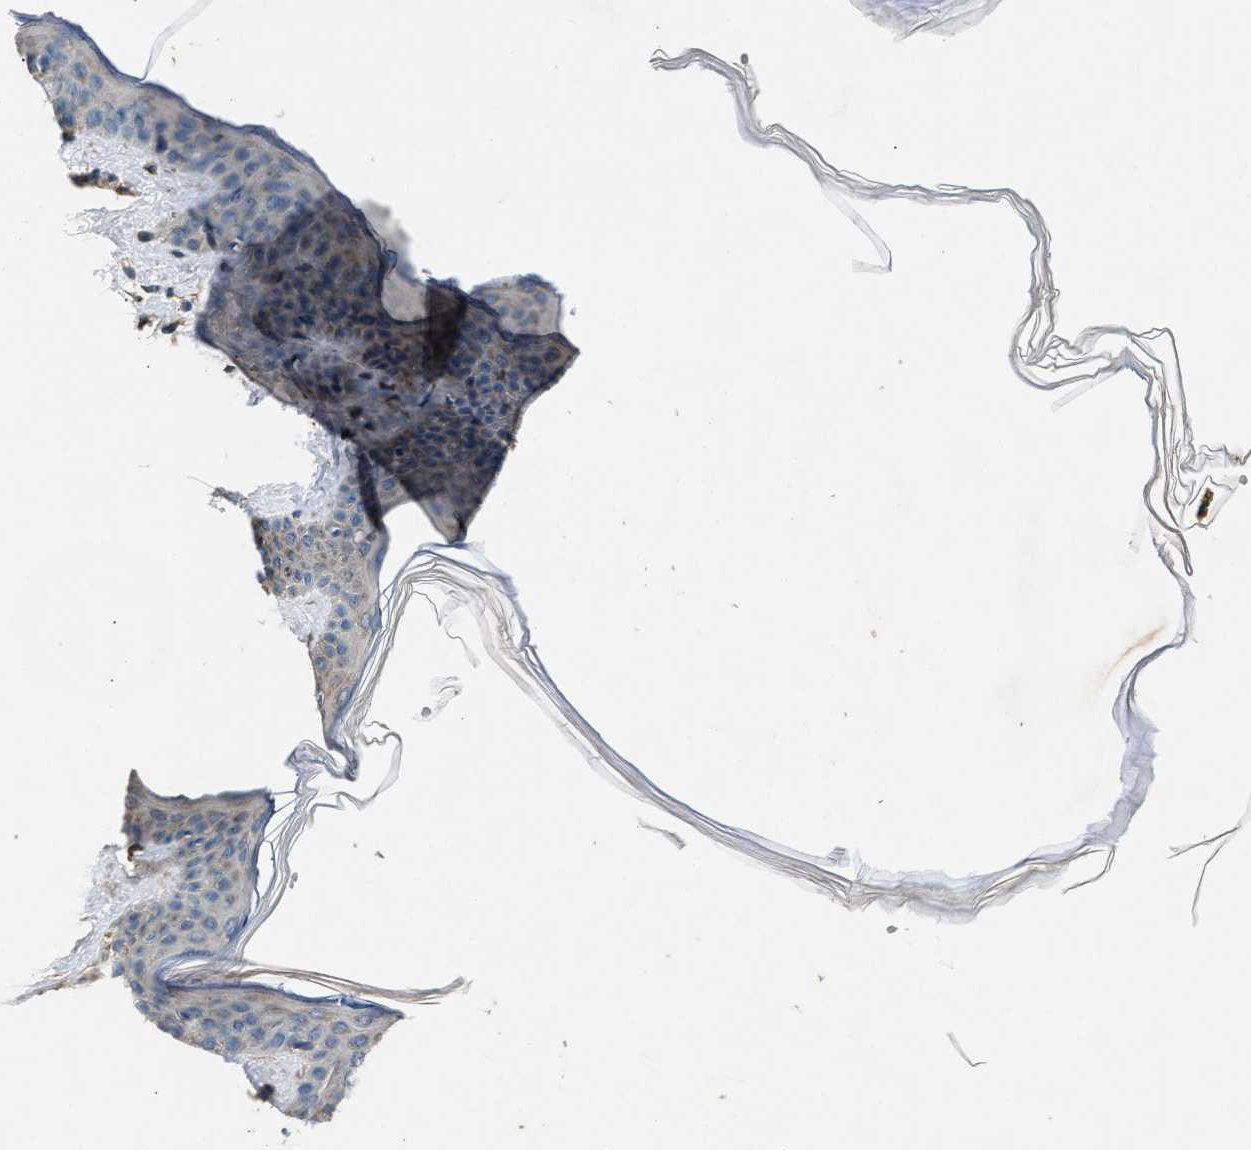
{"staining": {"intensity": "strong", "quantity": ">75%", "location": "cytoplasmic/membranous"}, "tissue": "skin", "cell_type": "Fibroblasts", "image_type": "normal", "snomed": [{"axis": "morphology", "description": "Normal tissue, NOS"}, {"axis": "topography", "description": "Skin"}], "caption": "This photomicrograph demonstrates immunohistochemistry (IHC) staining of normal human skin, with high strong cytoplasmic/membranous staining in about >75% of fibroblasts.", "gene": "PPID", "patient": {"sex": "female", "age": 17}}